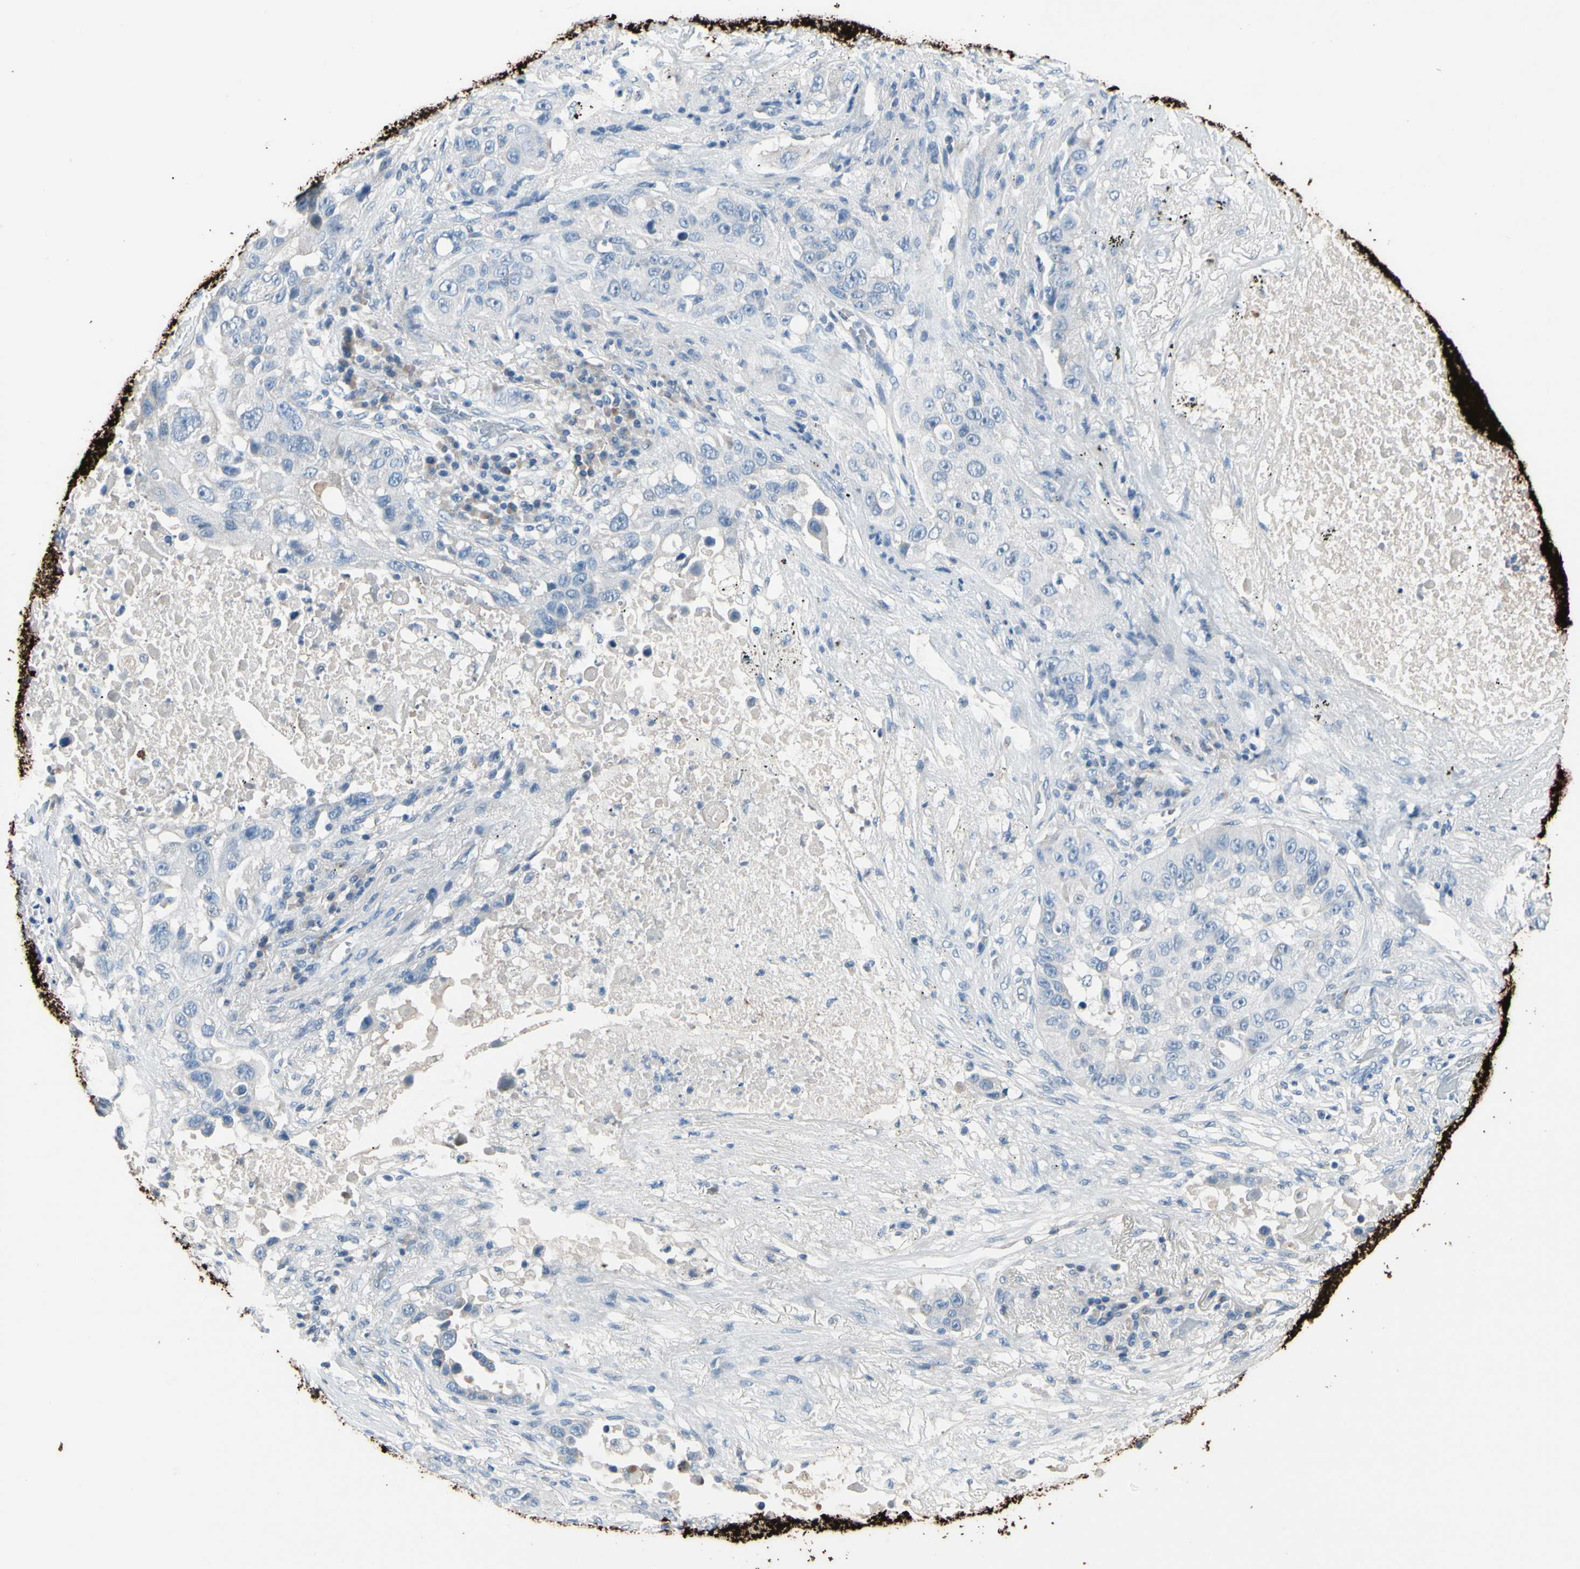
{"staining": {"intensity": "negative", "quantity": "none", "location": "none"}, "tissue": "lung cancer", "cell_type": "Tumor cells", "image_type": "cancer", "snomed": [{"axis": "morphology", "description": "Squamous cell carcinoma, NOS"}, {"axis": "topography", "description": "Lung"}], "caption": "Immunohistochemical staining of human lung squamous cell carcinoma exhibits no significant staining in tumor cells. (Stains: DAB IHC with hematoxylin counter stain, Microscopy: brightfield microscopy at high magnification).", "gene": "MUC5B", "patient": {"sex": "male", "age": 57}}